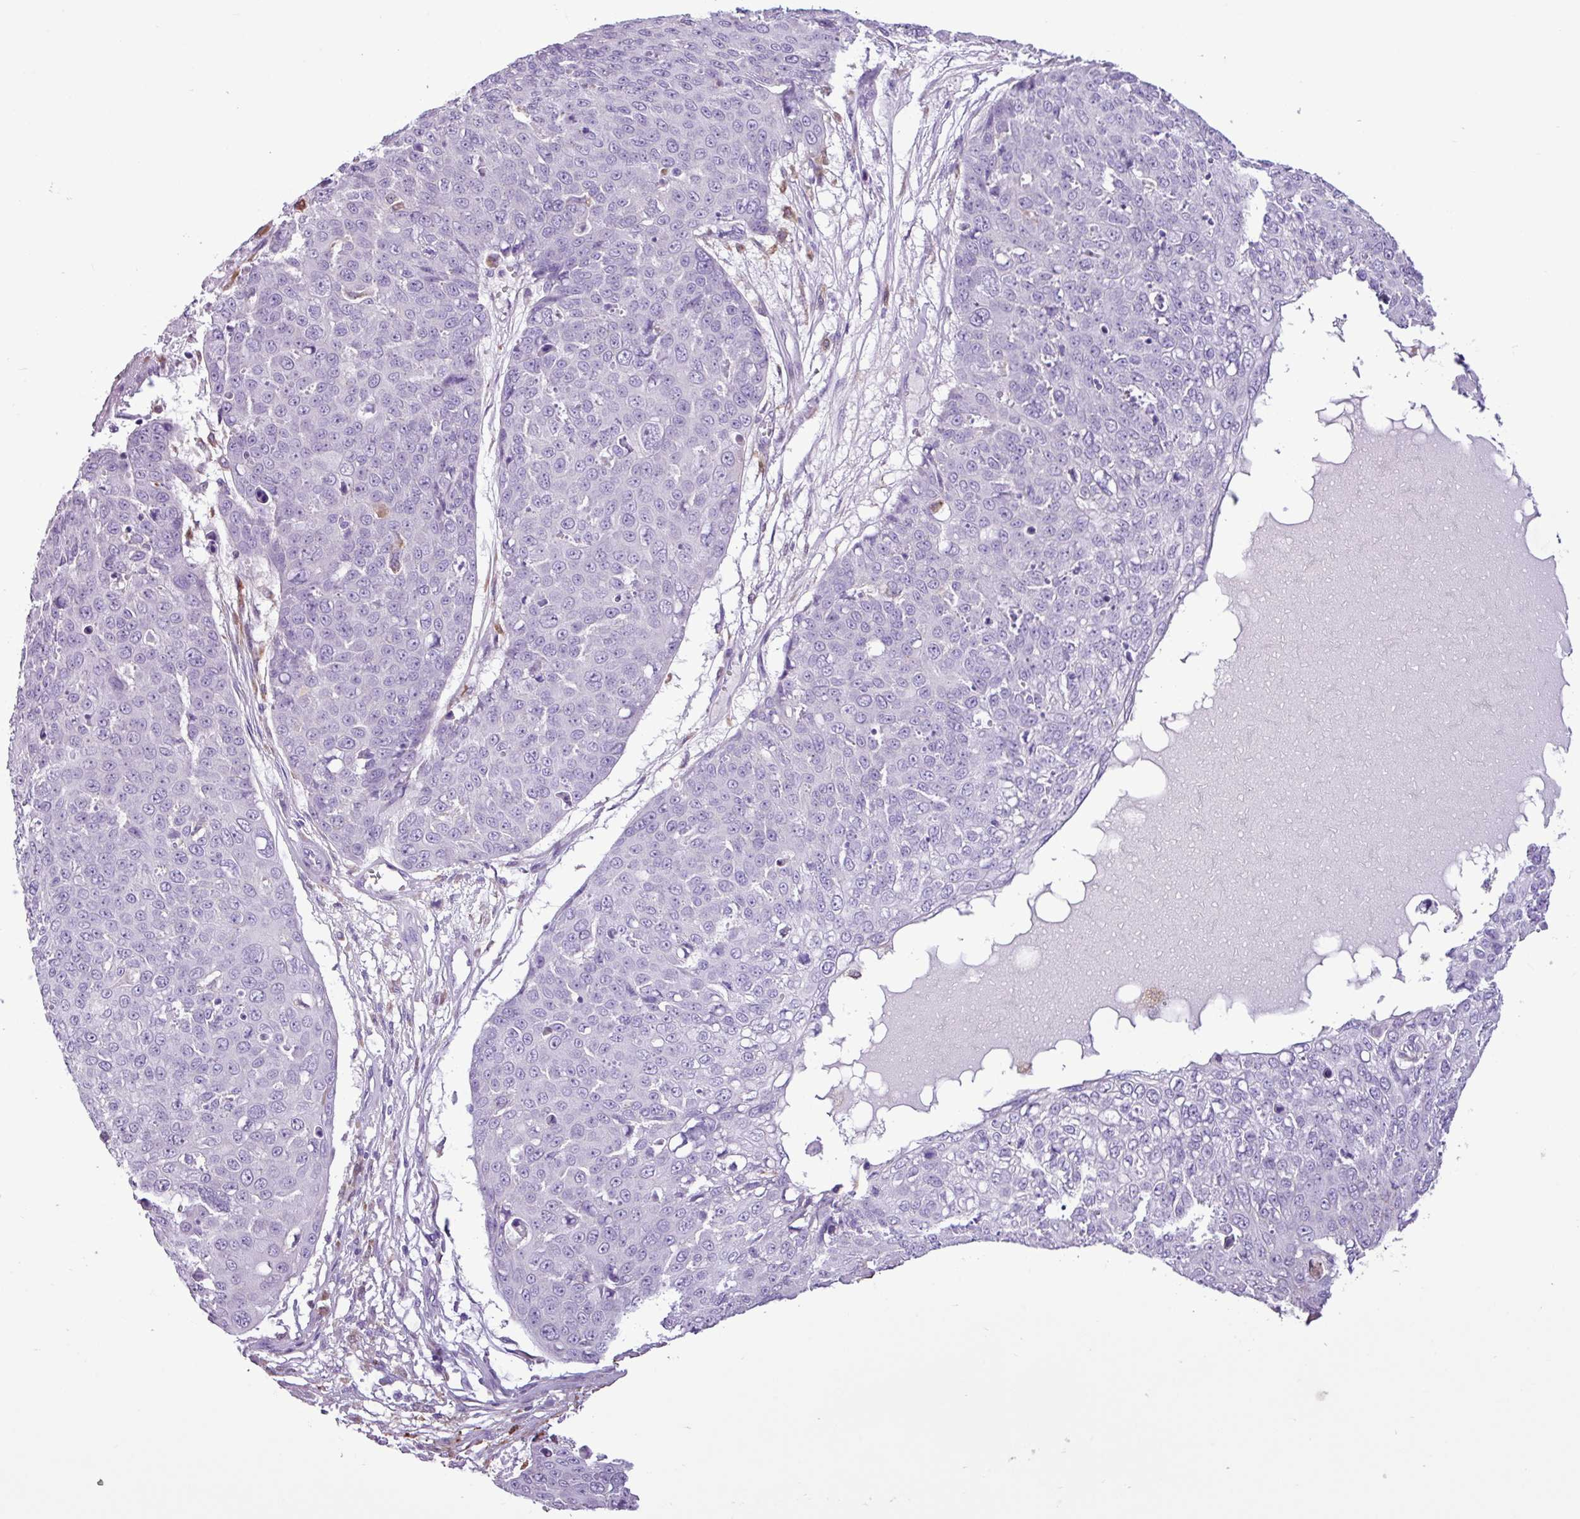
{"staining": {"intensity": "negative", "quantity": "none", "location": "none"}, "tissue": "skin cancer", "cell_type": "Tumor cells", "image_type": "cancer", "snomed": [{"axis": "morphology", "description": "Squamous cell carcinoma, NOS"}, {"axis": "topography", "description": "Skin"}], "caption": "The image displays no staining of tumor cells in squamous cell carcinoma (skin).", "gene": "TMEM200C", "patient": {"sex": "male", "age": 71}}